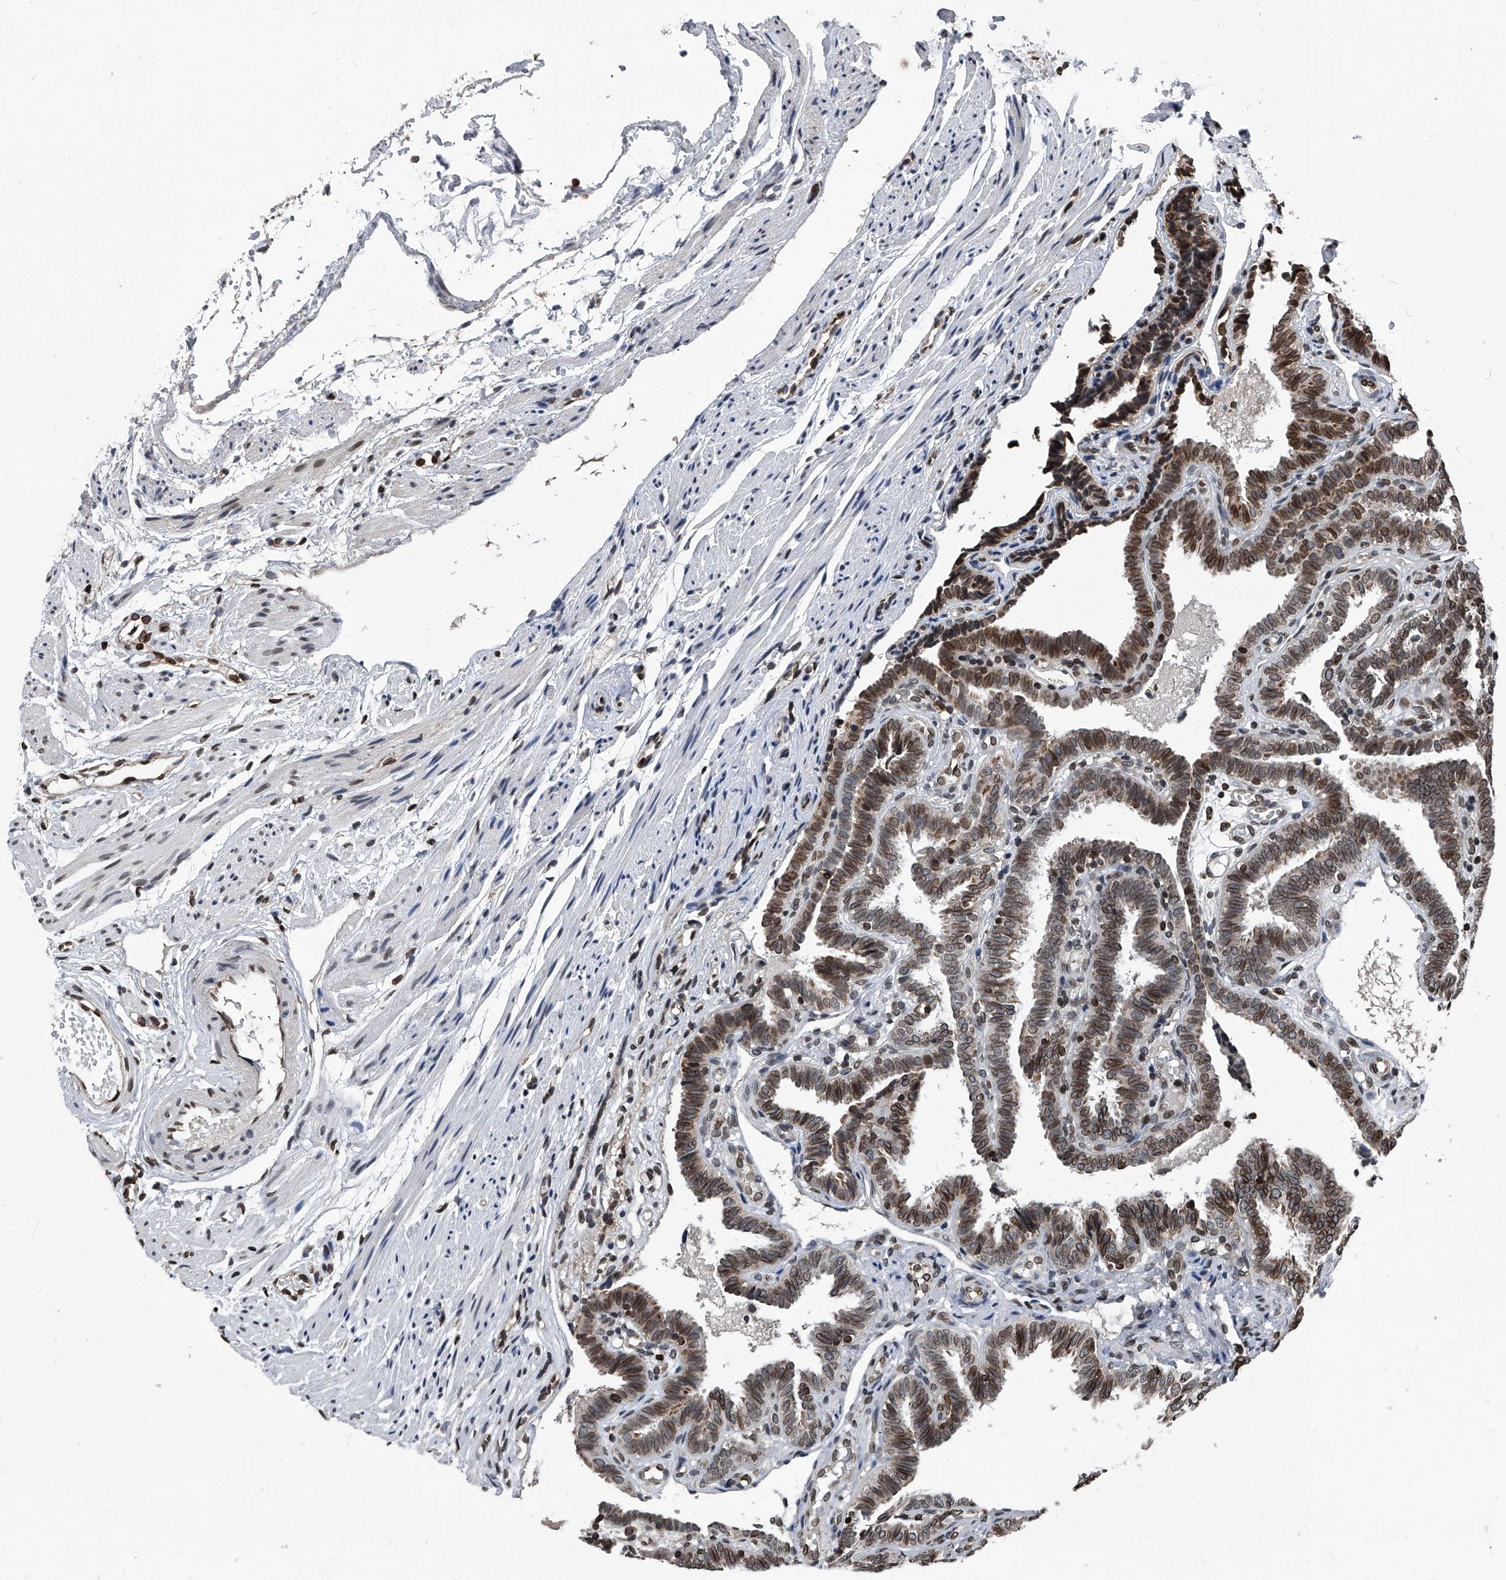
{"staining": {"intensity": "moderate", "quantity": ">75%", "location": "cytoplasmic/membranous,nuclear"}, "tissue": "fallopian tube", "cell_type": "Glandular cells", "image_type": "normal", "snomed": [{"axis": "morphology", "description": "Normal tissue, NOS"}, {"axis": "topography", "description": "Fallopian tube"}], "caption": "The photomicrograph demonstrates immunohistochemical staining of normal fallopian tube. There is moderate cytoplasmic/membranous,nuclear positivity is appreciated in approximately >75% of glandular cells.", "gene": "PHF20", "patient": {"sex": "female", "age": 39}}